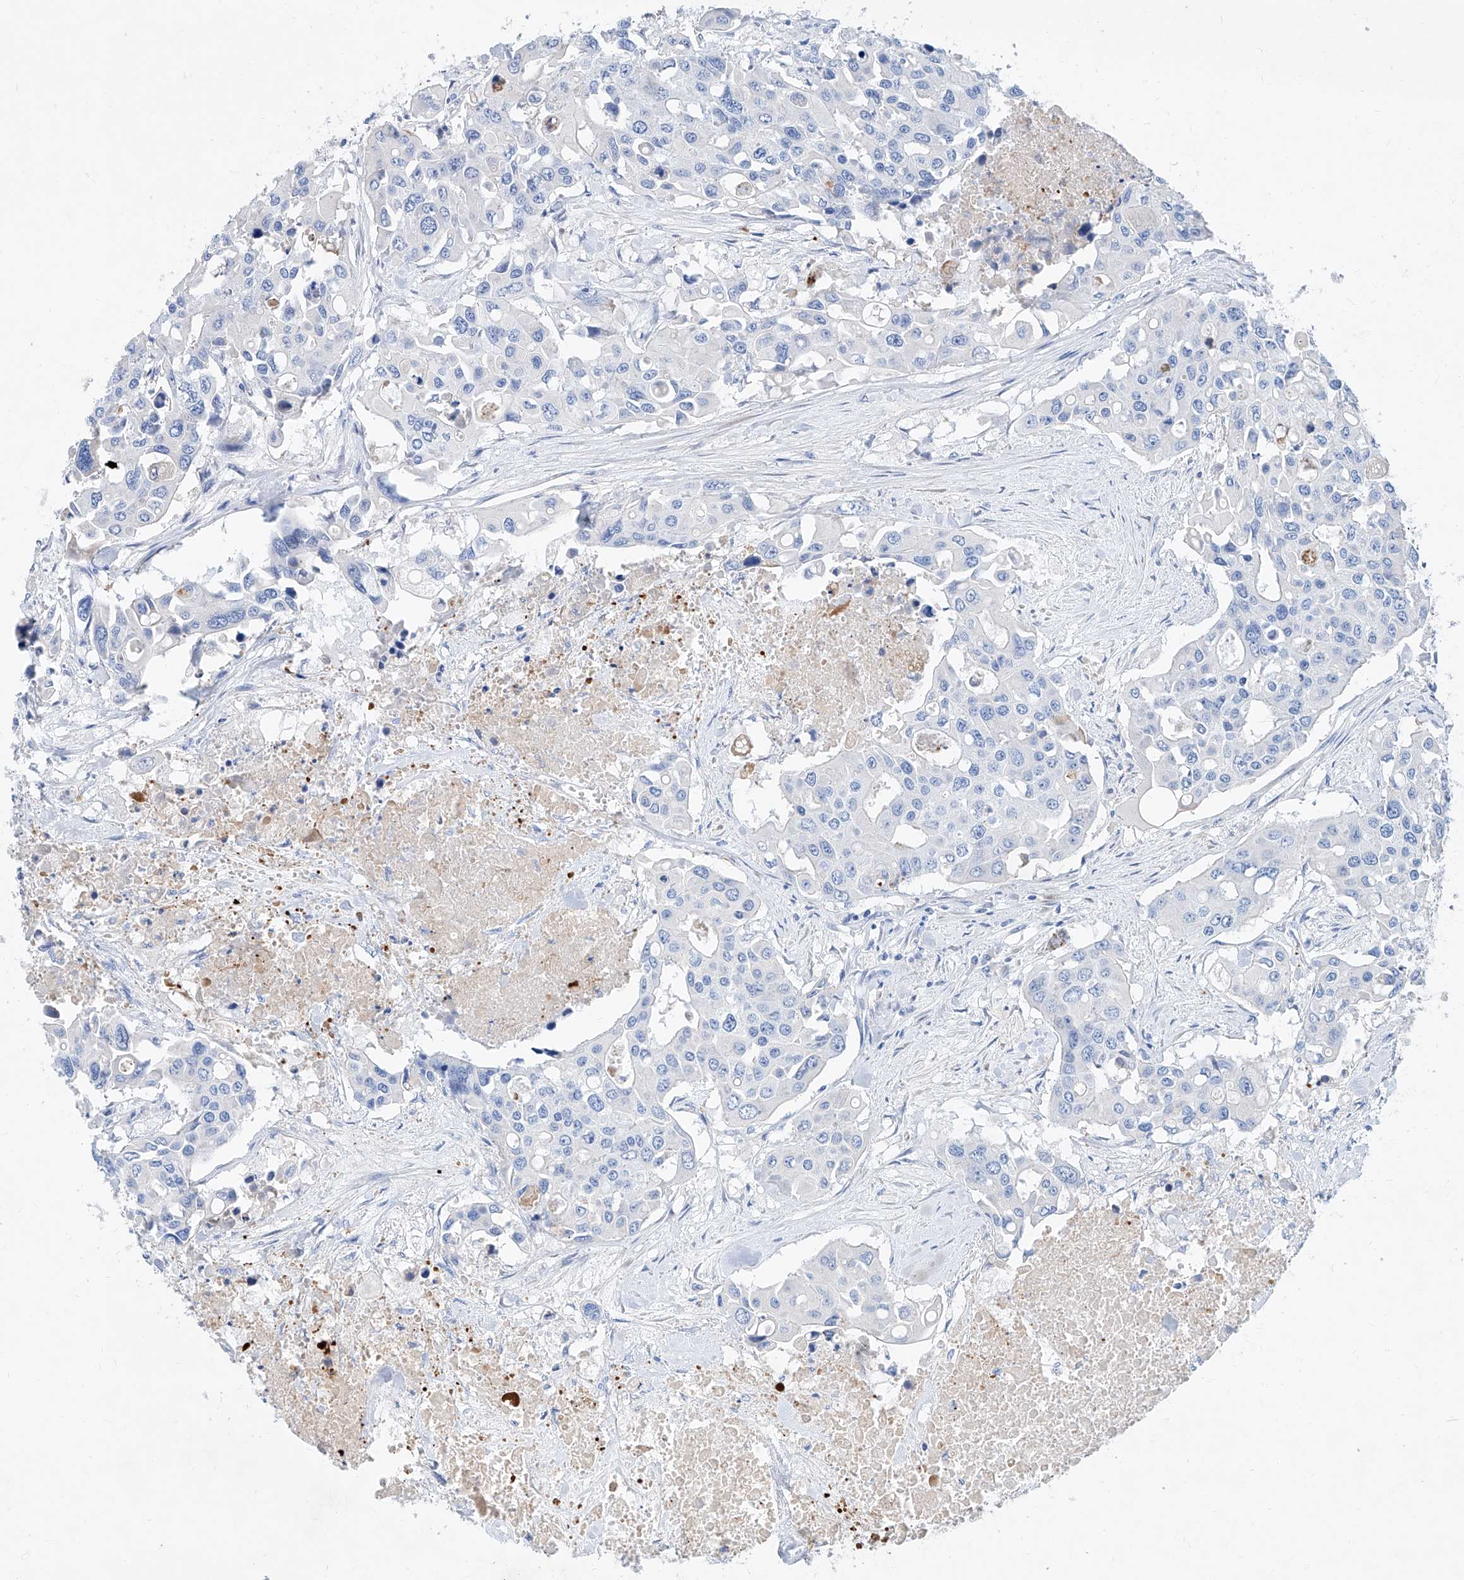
{"staining": {"intensity": "negative", "quantity": "none", "location": "none"}, "tissue": "colorectal cancer", "cell_type": "Tumor cells", "image_type": "cancer", "snomed": [{"axis": "morphology", "description": "Adenocarcinoma, NOS"}, {"axis": "topography", "description": "Colon"}], "caption": "Immunohistochemistry histopathology image of neoplastic tissue: colorectal cancer stained with DAB (3,3'-diaminobenzidine) demonstrates no significant protein expression in tumor cells.", "gene": "SLC25A29", "patient": {"sex": "male", "age": 77}}